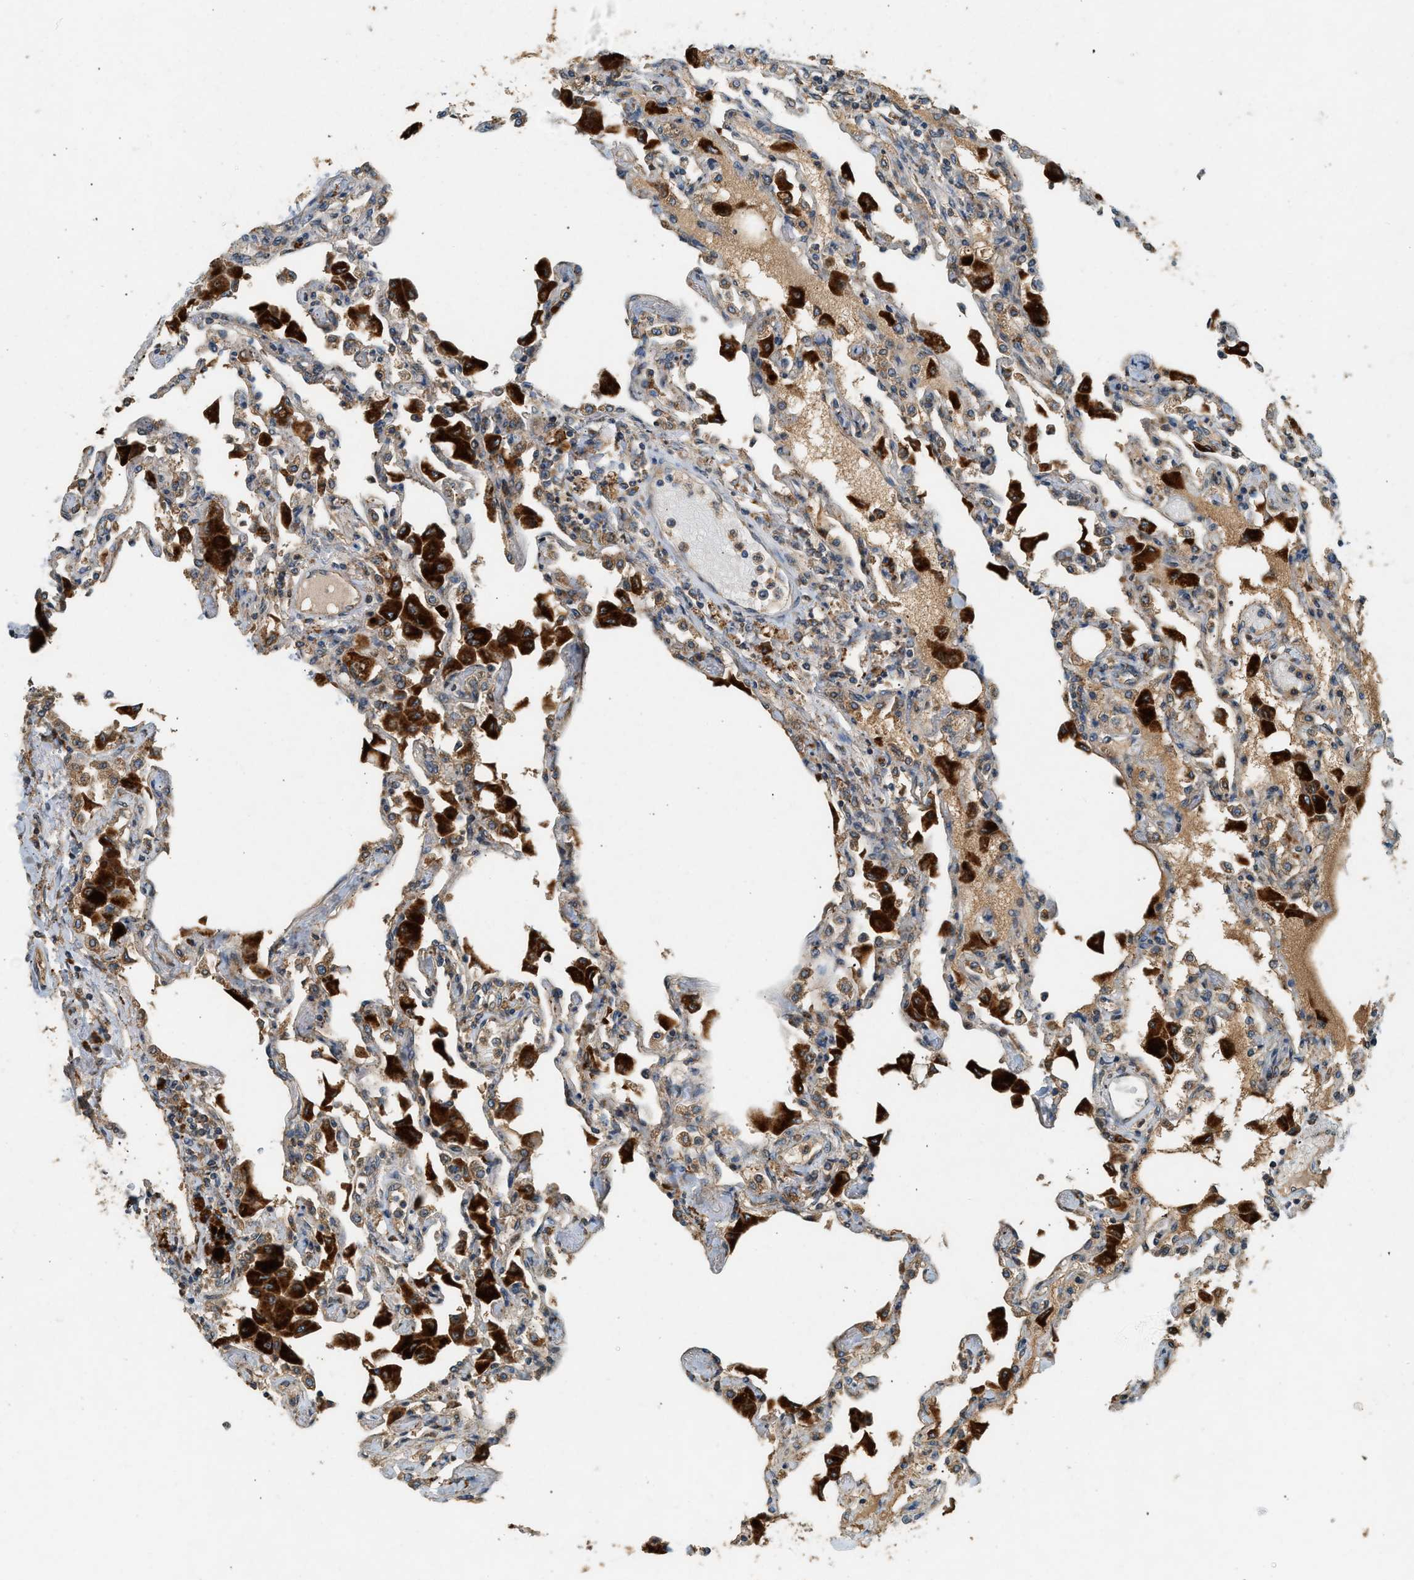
{"staining": {"intensity": "moderate", "quantity": ">75%", "location": "cytoplasmic/membranous"}, "tissue": "lung", "cell_type": "Alveolar cells", "image_type": "normal", "snomed": [{"axis": "morphology", "description": "Normal tissue, NOS"}, {"axis": "topography", "description": "Bronchus"}, {"axis": "topography", "description": "Lung"}], "caption": "DAB immunohistochemical staining of benign human lung displays moderate cytoplasmic/membranous protein expression in approximately >75% of alveolar cells.", "gene": "CTSB", "patient": {"sex": "female", "age": 49}}